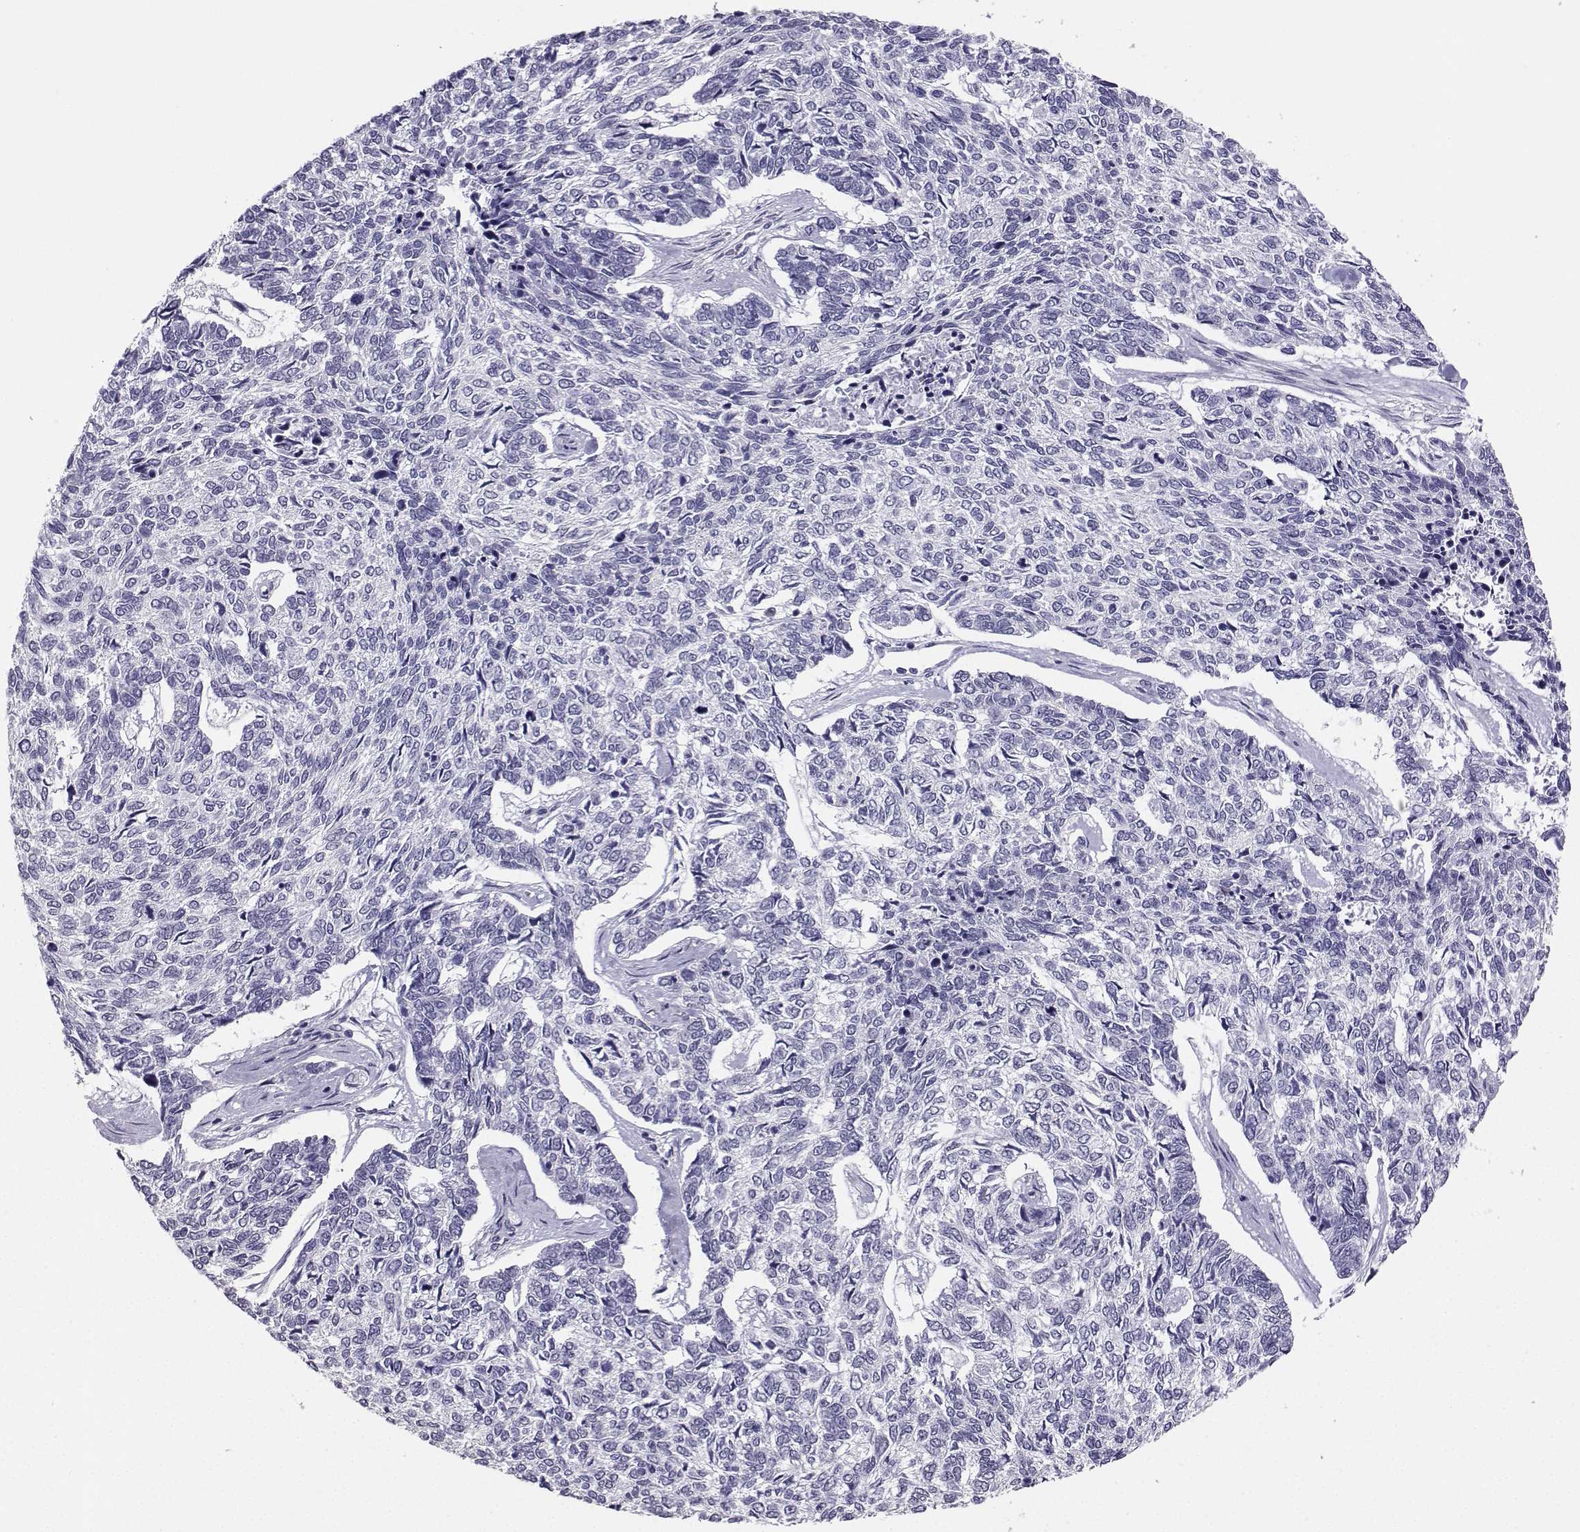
{"staining": {"intensity": "negative", "quantity": "none", "location": "none"}, "tissue": "skin cancer", "cell_type": "Tumor cells", "image_type": "cancer", "snomed": [{"axis": "morphology", "description": "Basal cell carcinoma"}, {"axis": "topography", "description": "Skin"}], "caption": "DAB (3,3'-diaminobenzidine) immunohistochemical staining of skin basal cell carcinoma shows no significant staining in tumor cells.", "gene": "TEDC2", "patient": {"sex": "female", "age": 65}}